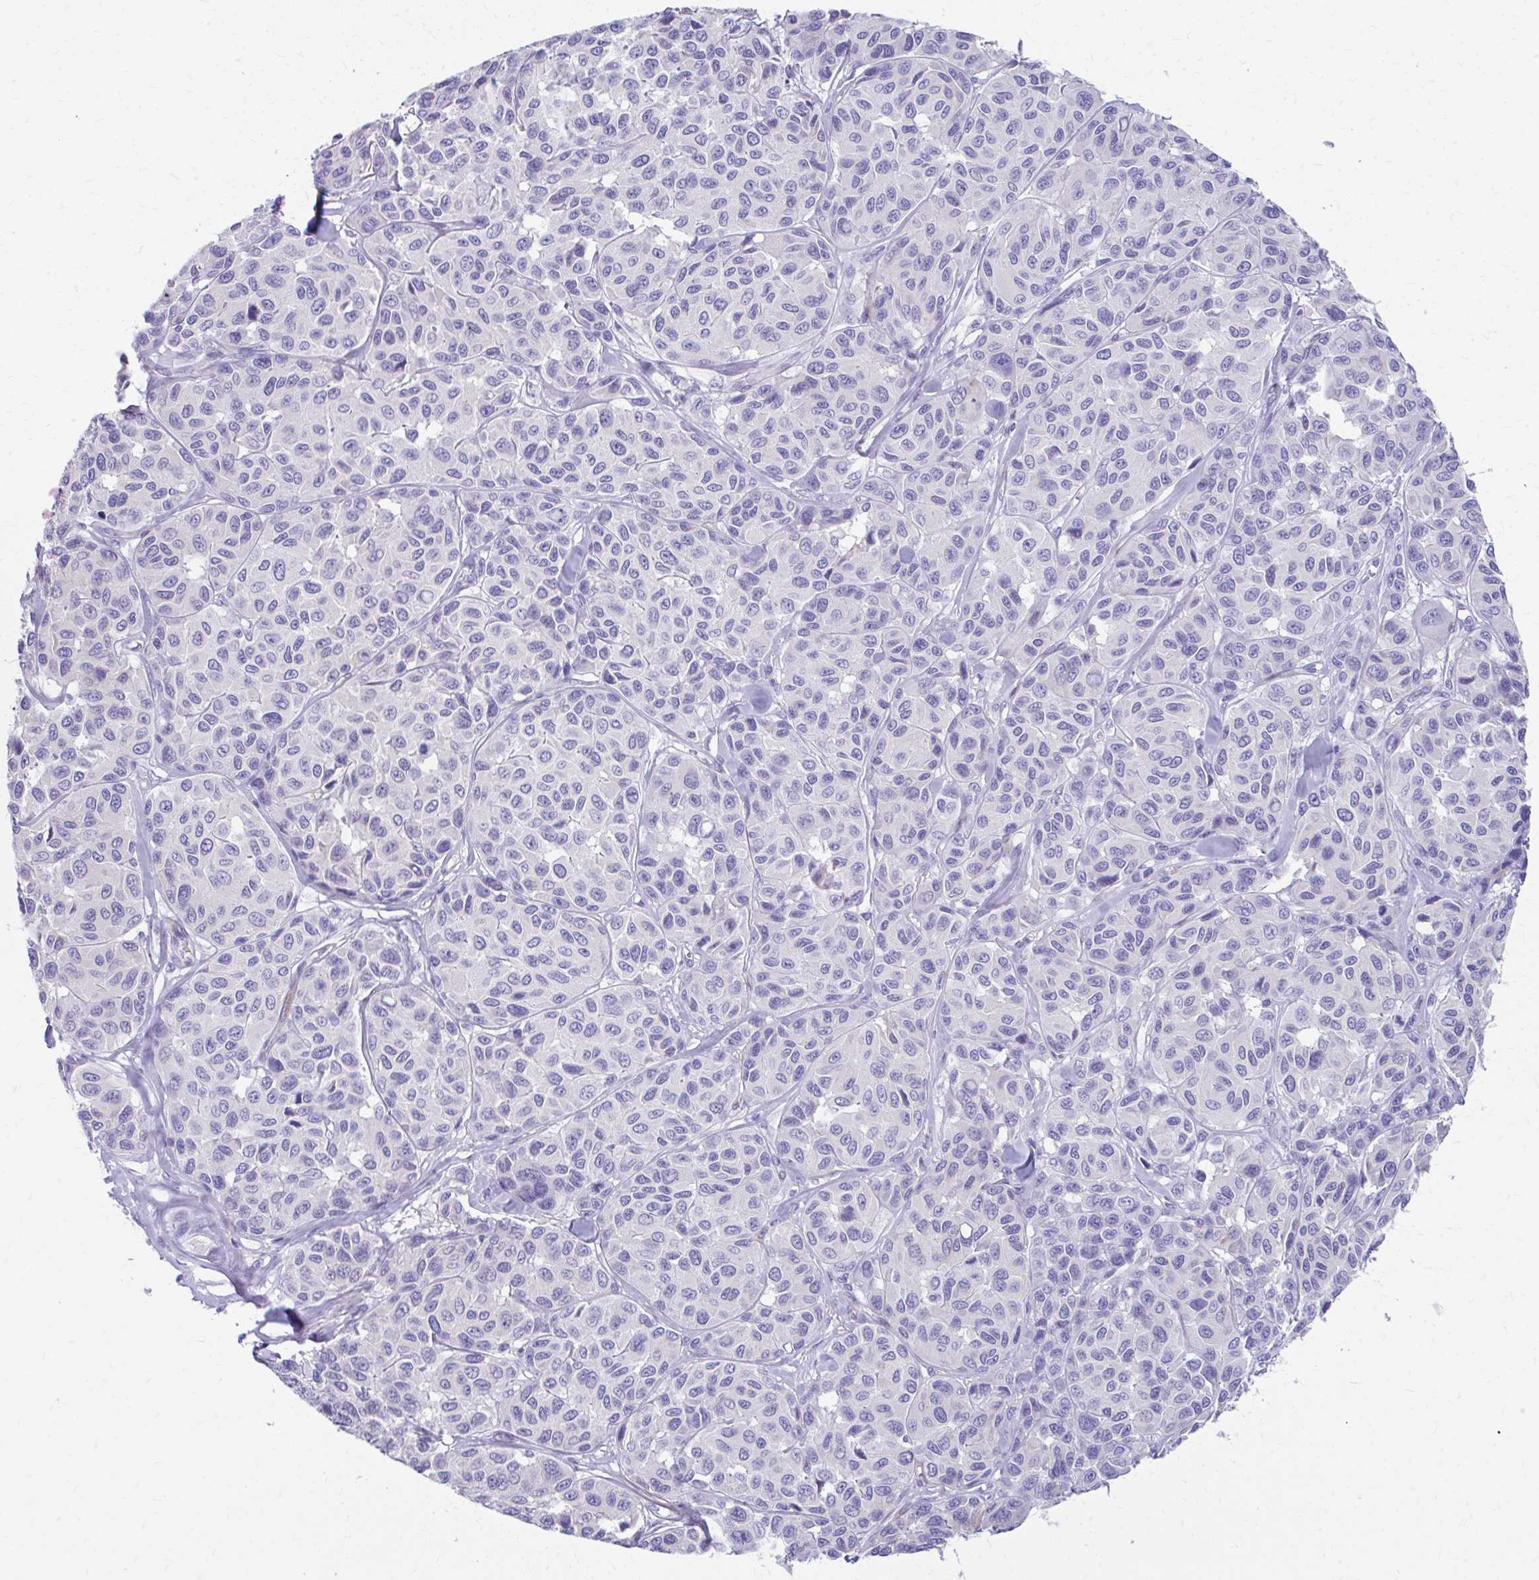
{"staining": {"intensity": "negative", "quantity": "none", "location": "none"}, "tissue": "melanoma", "cell_type": "Tumor cells", "image_type": "cancer", "snomed": [{"axis": "morphology", "description": "Malignant melanoma, NOS"}, {"axis": "topography", "description": "Skin"}], "caption": "High magnification brightfield microscopy of malignant melanoma stained with DAB (3,3'-diaminobenzidine) (brown) and counterstained with hematoxylin (blue): tumor cells show no significant positivity.", "gene": "KRIT1", "patient": {"sex": "female", "age": 66}}